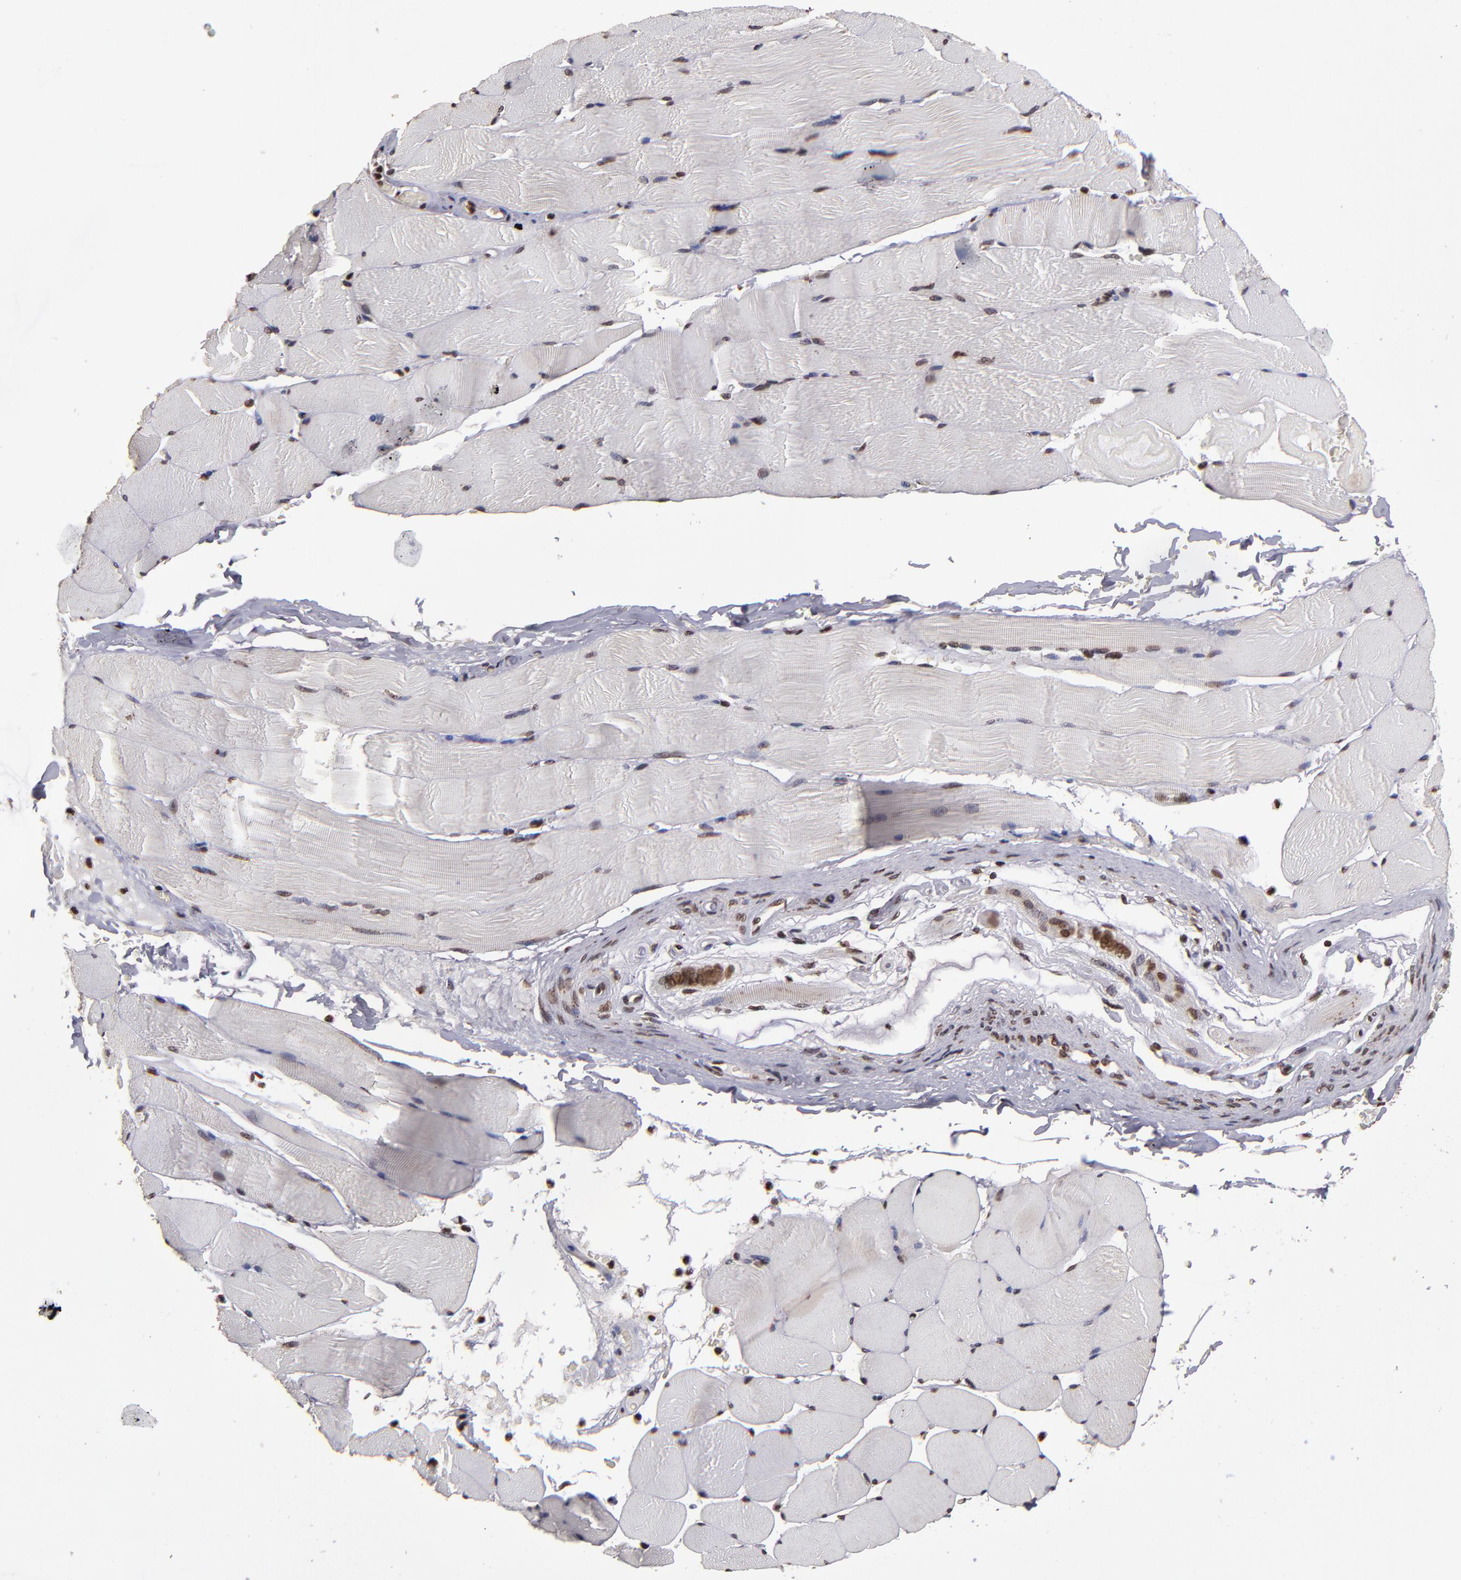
{"staining": {"intensity": "moderate", "quantity": "25%-75%", "location": "nuclear"}, "tissue": "skeletal muscle", "cell_type": "Myocytes", "image_type": "normal", "snomed": [{"axis": "morphology", "description": "Normal tissue, NOS"}, {"axis": "topography", "description": "Skeletal muscle"}], "caption": "A medium amount of moderate nuclear staining is appreciated in about 25%-75% of myocytes in benign skeletal muscle.", "gene": "CSDC2", "patient": {"sex": "male", "age": 62}}